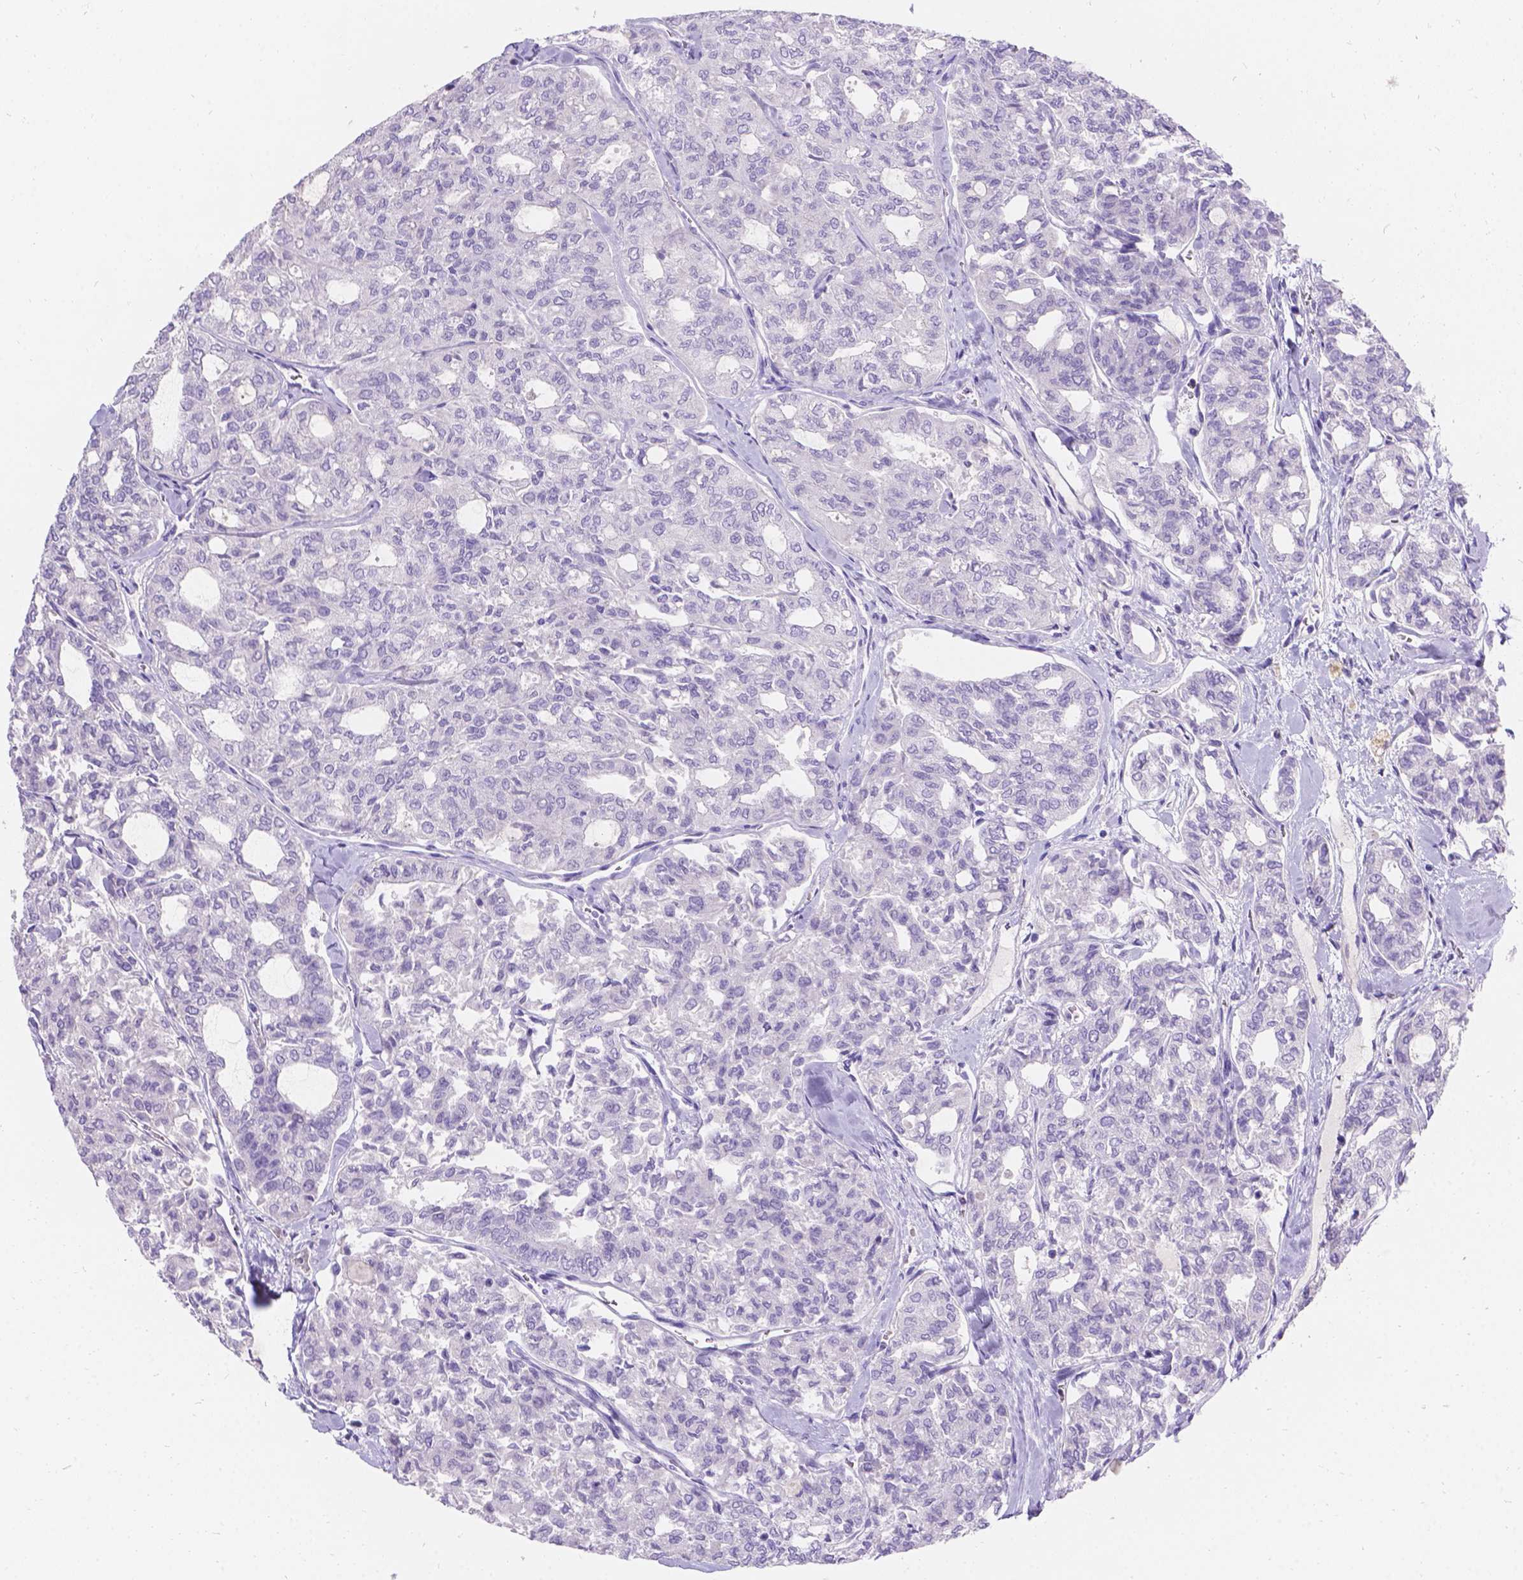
{"staining": {"intensity": "negative", "quantity": "none", "location": "none"}, "tissue": "thyroid cancer", "cell_type": "Tumor cells", "image_type": "cancer", "snomed": [{"axis": "morphology", "description": "Follicular adenoma carcinoma, NOS"}, {"axis": "topography", "description": "Thyroid gland"}], "caption": "An IHC photomicrograph of thyroid cancer (follicular adenoma carcinoma) is shown. There is no staining in tumor cells of thyroid cancer (follicular adenoma carcinoma). (Brightfield microscopy of DAB immunohistochemistry at high magnification).", "gene": "GNRHR", "patient": {"sex": "male", "age": 75}}